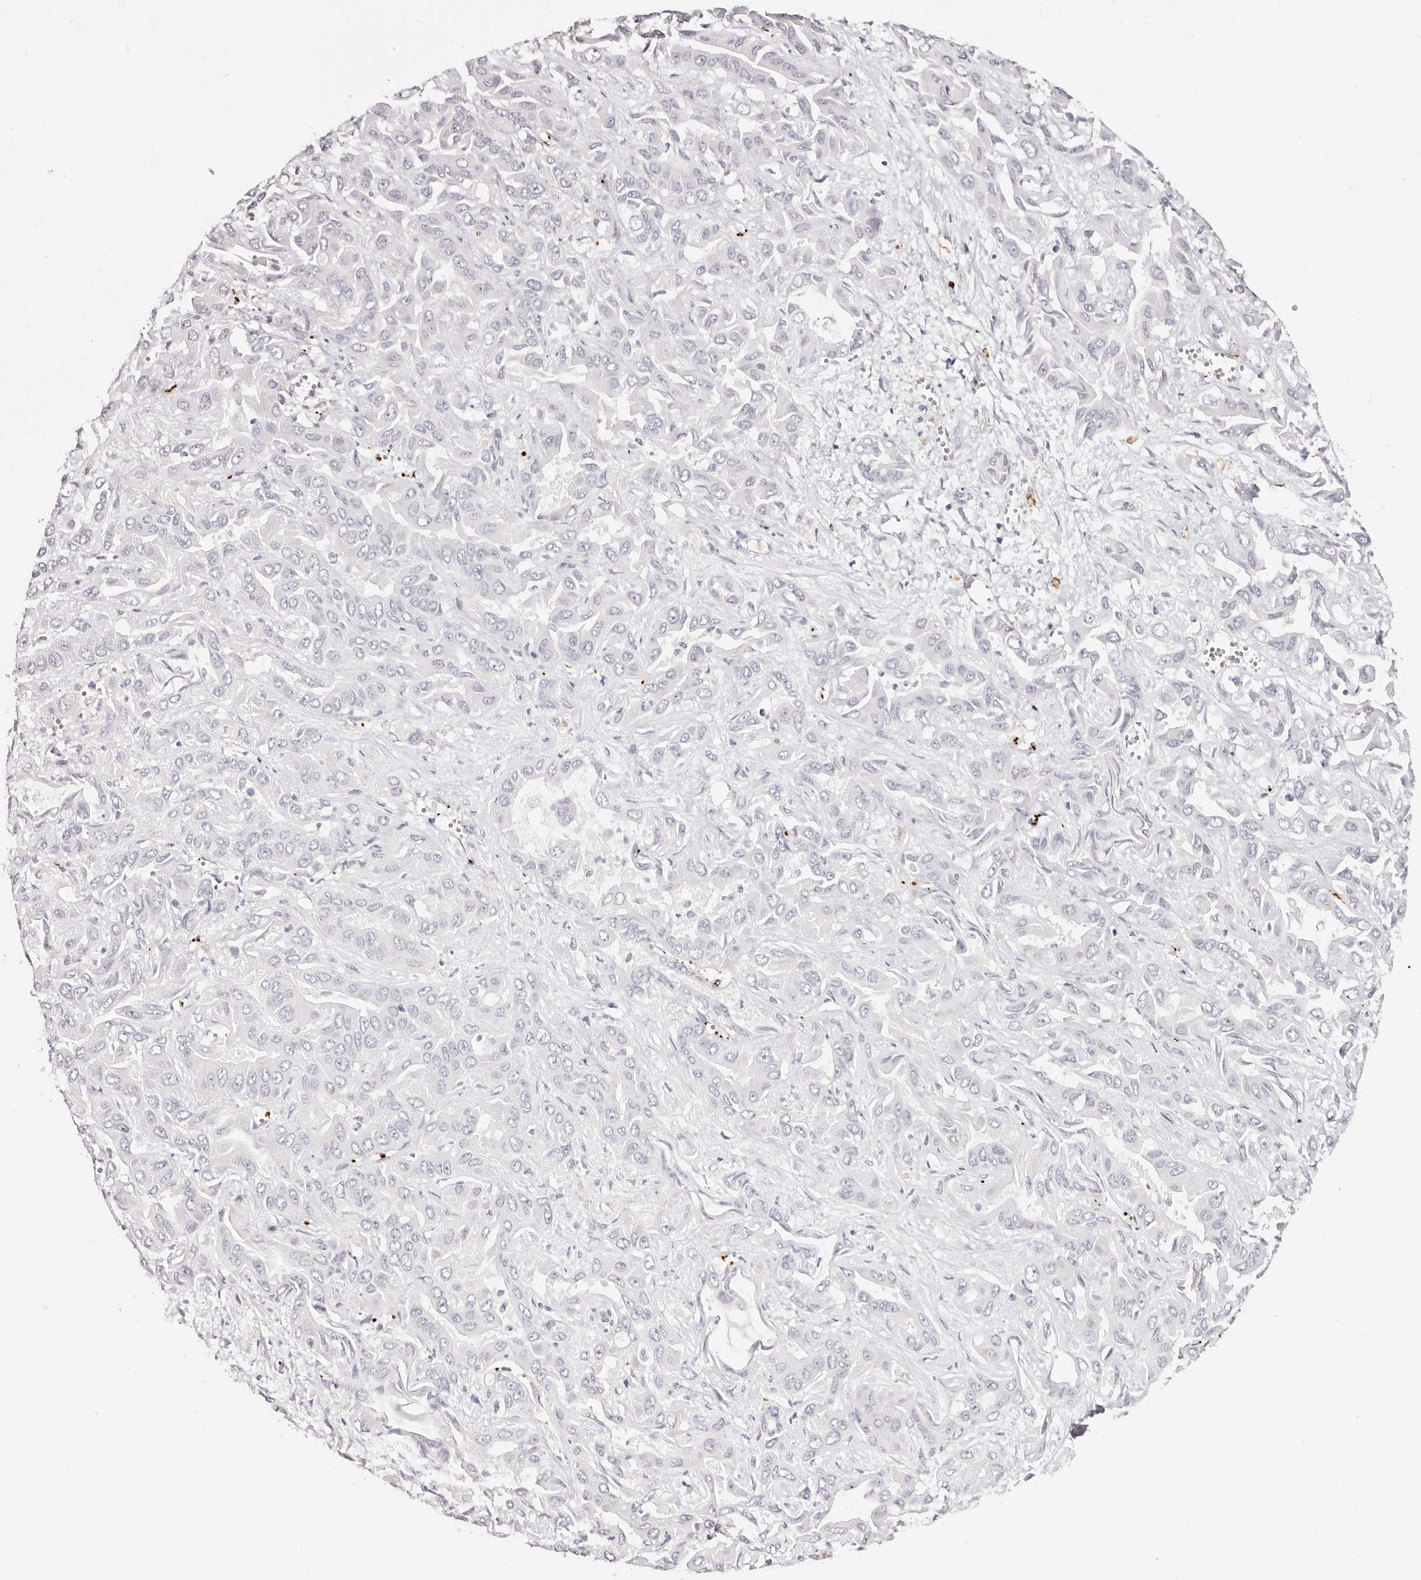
{"staining": {"intensity": "negative", "quantity": "none", "location": "none"}, "tissue": "liver cancer", "cell_type": "Tumor cells", "image_type": "cancer", "snomed": [{"axis": "morphology", "description": "Cholangiocarcinoma"}, {"axis": "topography", "description": "Liver"}], "caption": "This is an immunohistochemistry photomicrograph of human cholangiocarcinoma (liver). There is no positivity in tumor cells.", "gene": "PF4", "patient": {"sex": "female", "age": 52}}